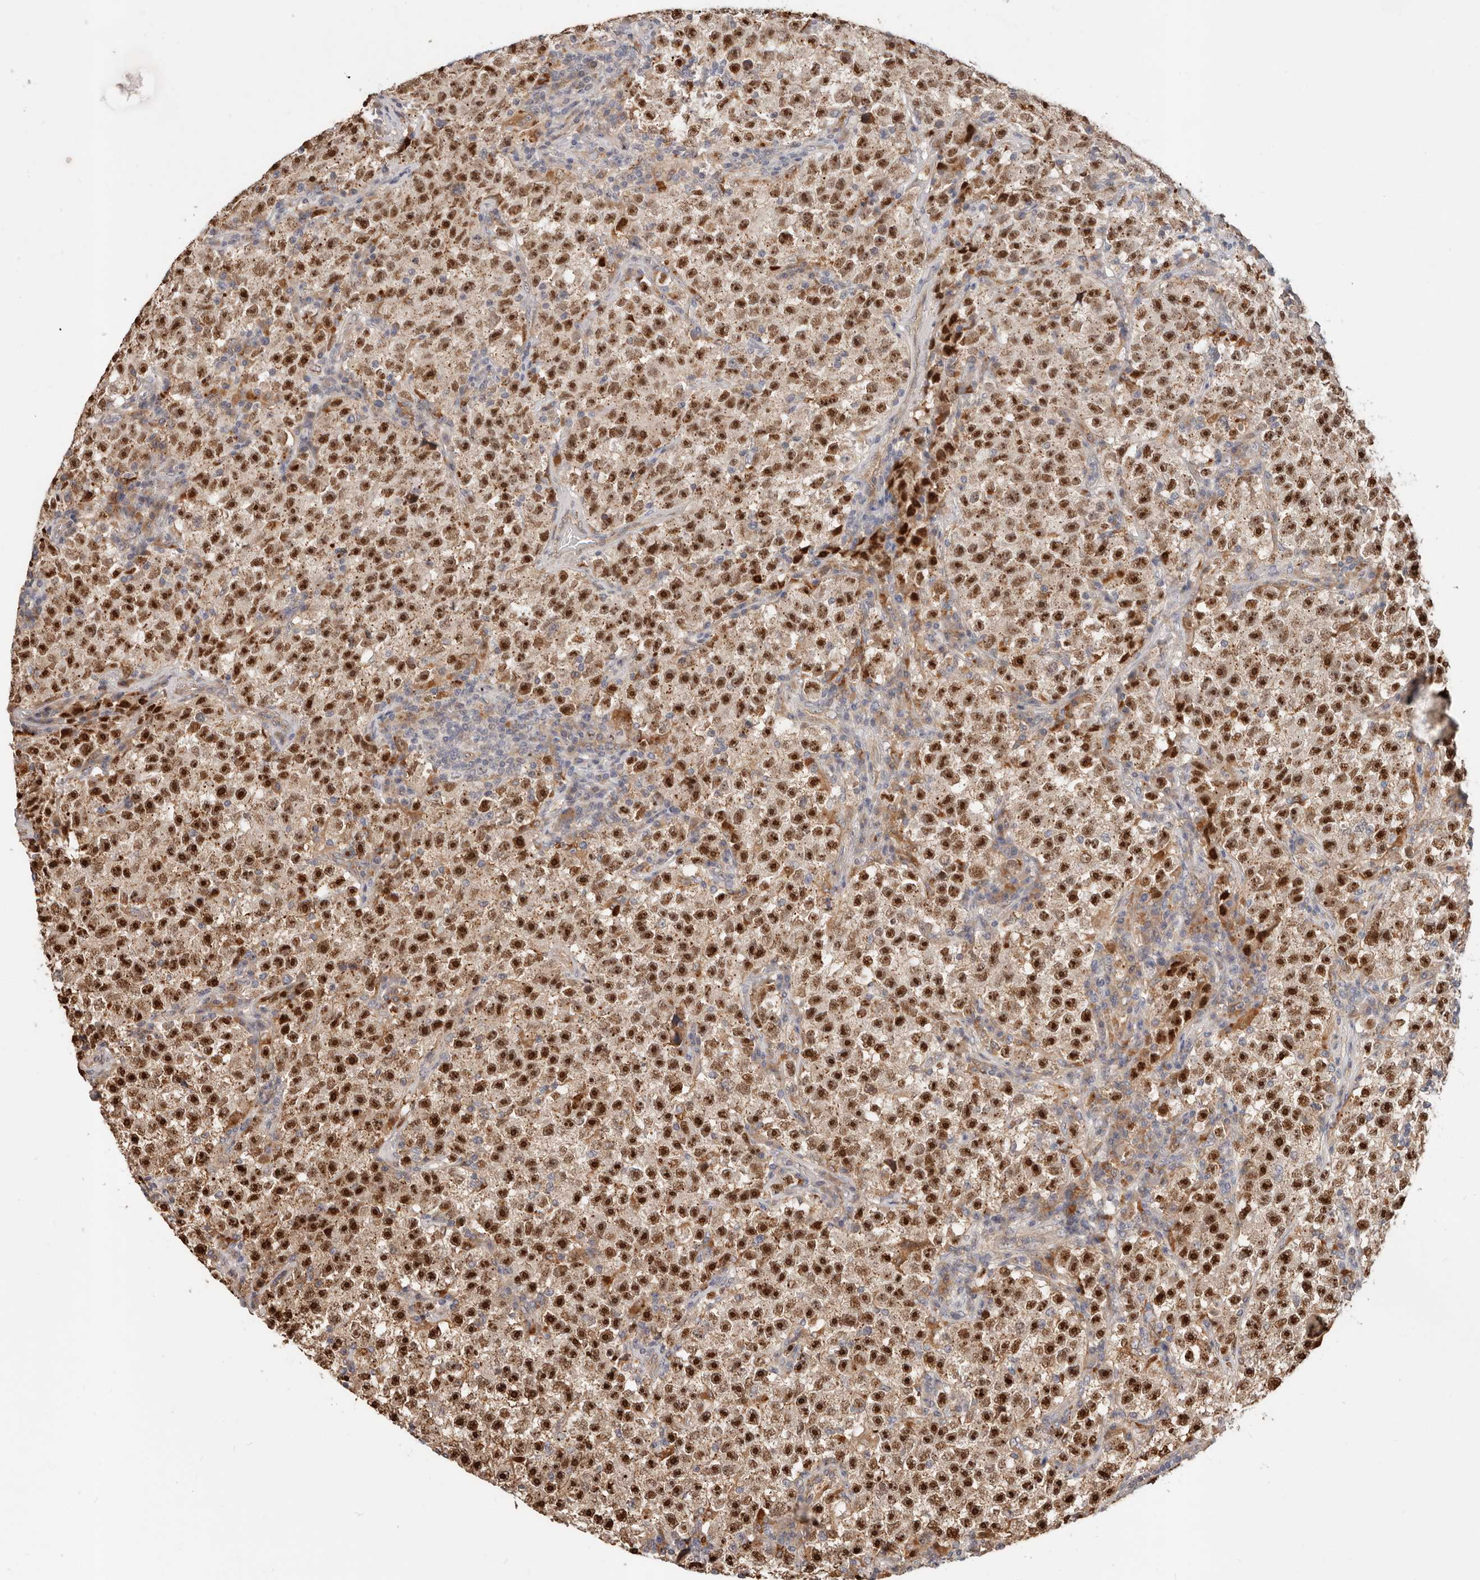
{"staining": {"intensity": "strong", "quantity": ">75%", "location": "nuclear"}, "tissue": "testis cancer", "cell_type": "Tumor cells", "image_type": "cancer", "snomed": [{"axis": "morphology", "description": "Seminoma, NOS"}, {"axis": "topography", "description": "Testis"}], "caption": "A brown stain labels strong nuclear expression of a protein in human seminoma (testis) tumor cells.", "gene": "ZRANB1", "patient": {"sex": "male", "age": 22}}